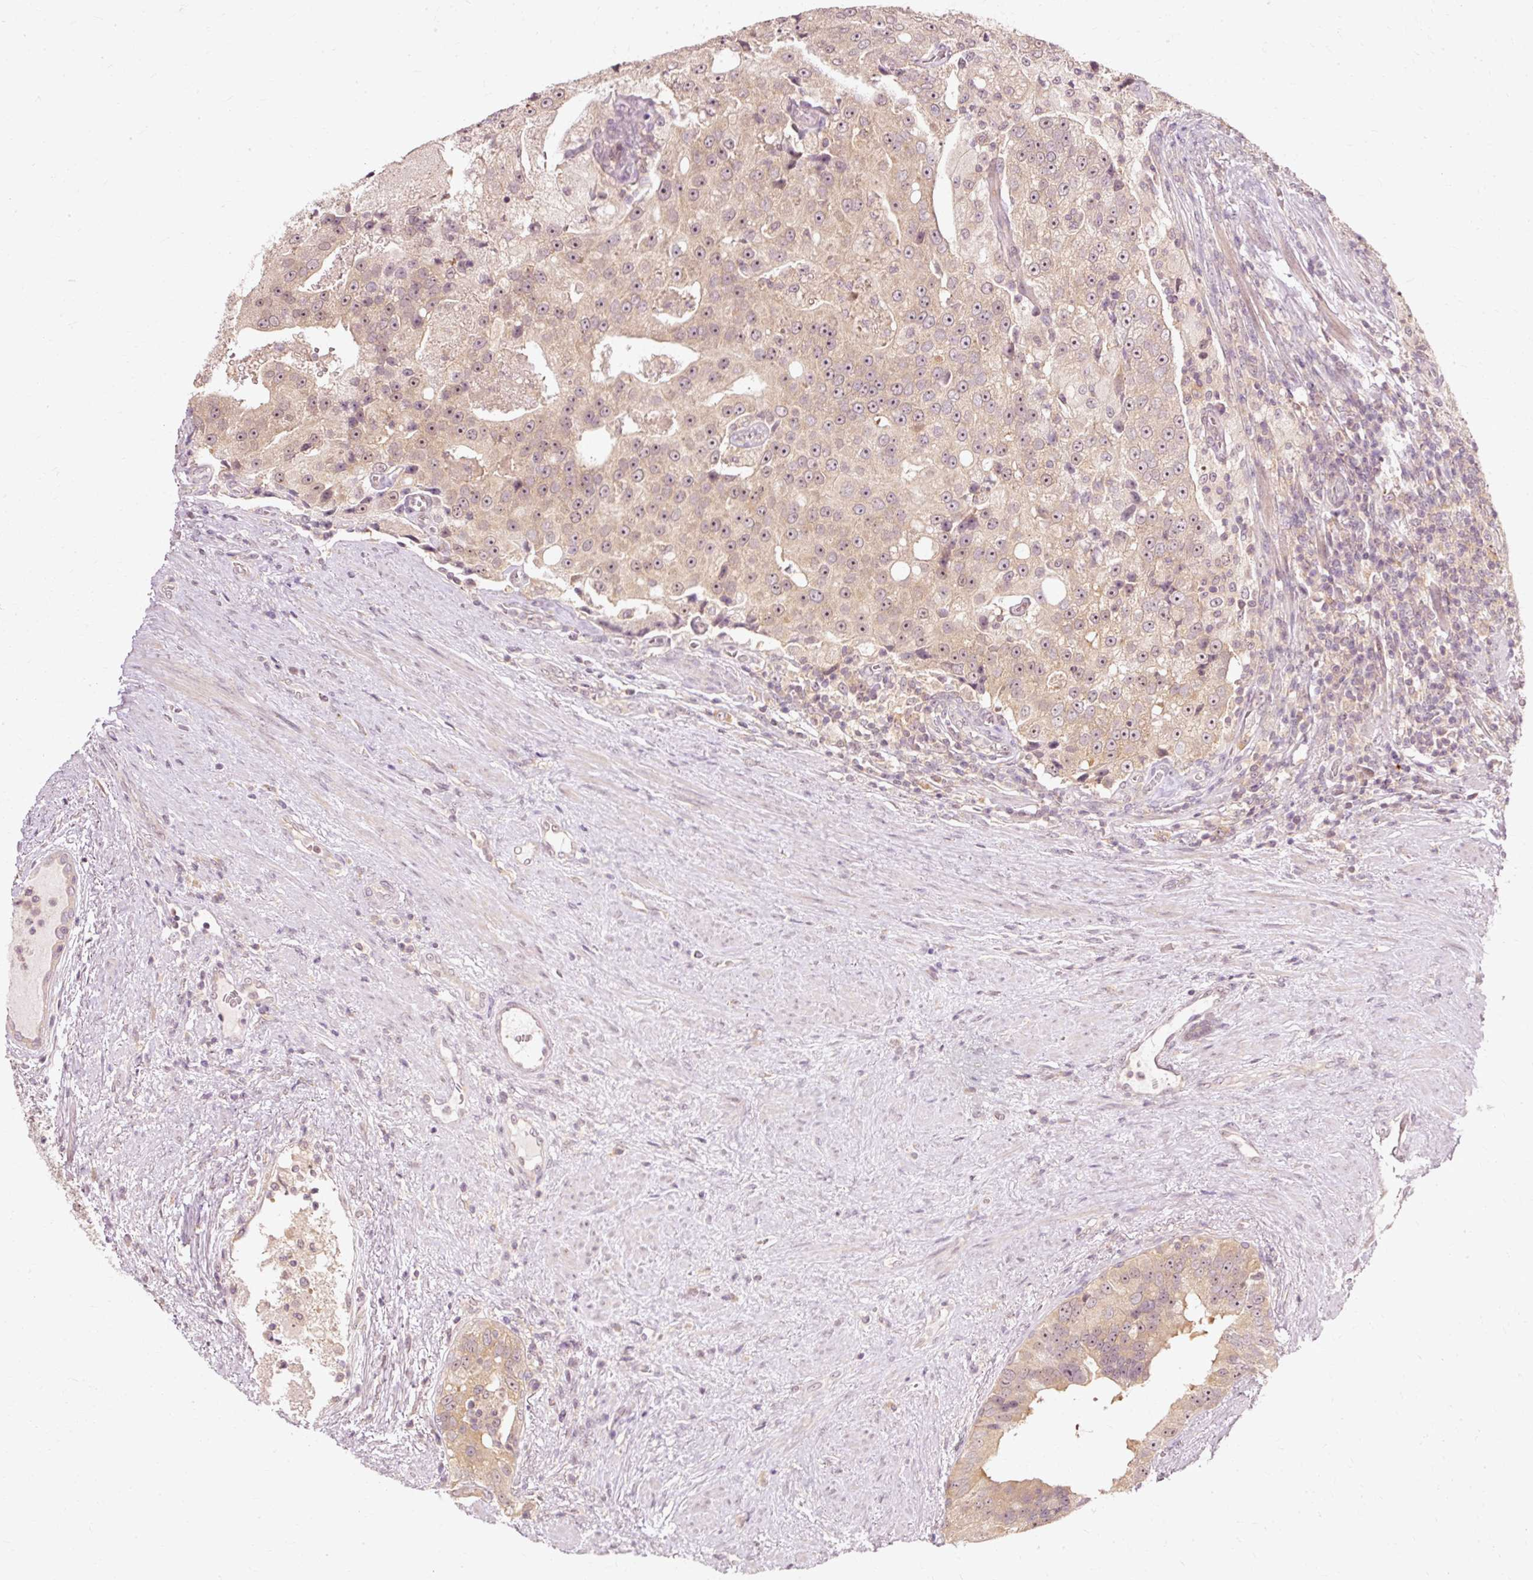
{"staining": {"intensity": "weak", "quantity": ">75%", "location": "cytoplasmic/membranous,nuclear"}, "tissue": "prostate cancer", "cell_type": "Tumor cells", "image_type": "cancer", "snomed": [{"axis": "morphology", "description": "Adenocarcinoma, High grade"}, {"axis": "topography", "description": "Prostate"}], "caption": "A high-resolution image shows IHC staining of prostate cancer (high-grade adenocarcinoma), which demonstrates weak cytoplasmic/membranous and nuclear staining in approximately >75% of tumor cells.", "gene": "RGPD5", "patient": {"sex": "male", "age": 70}}